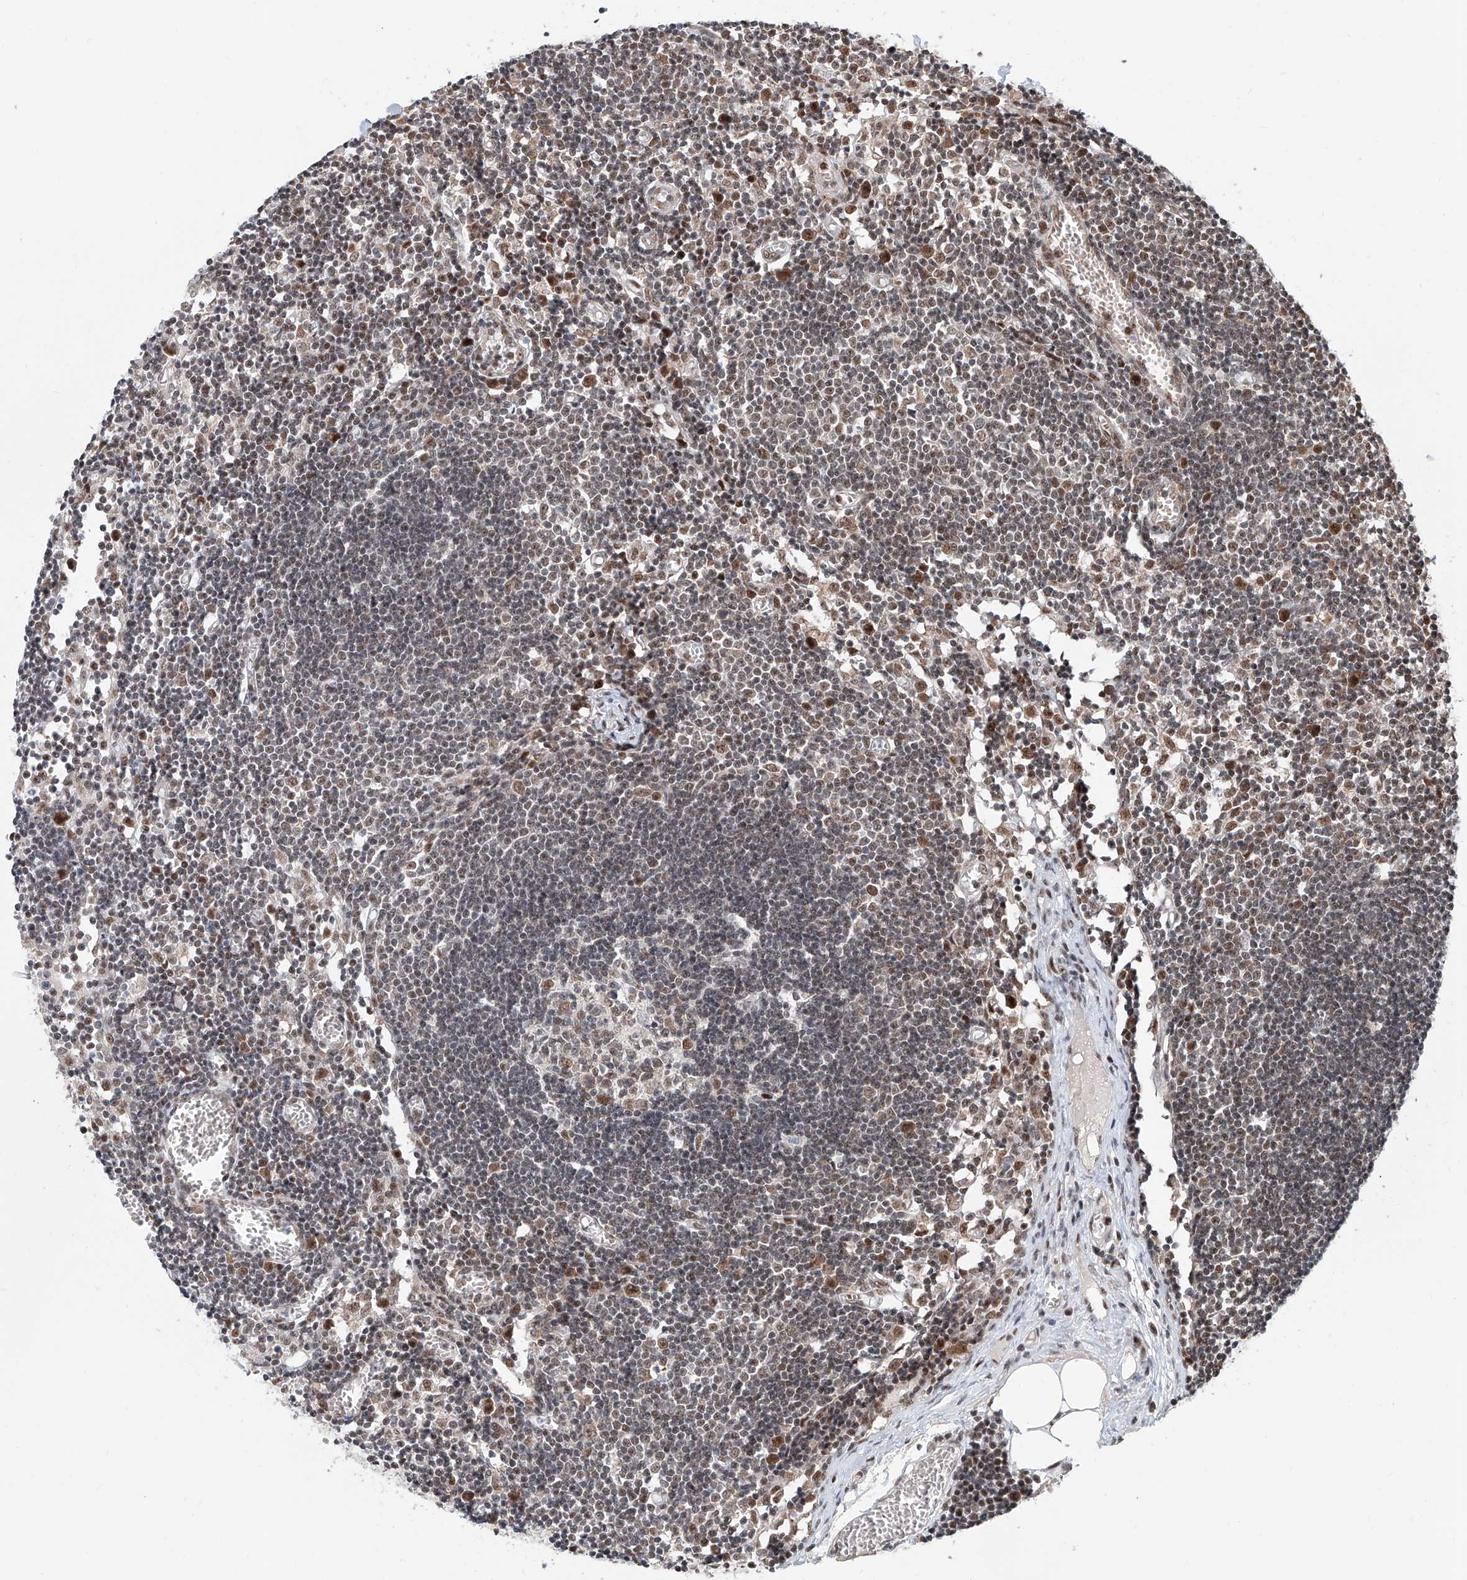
{"staining": {"intensity": "moderate", "quantity": "<25%", "location": "cytoplasmic/membranous,nuclear"}, "tissue": "lymph node", "cell_type": "Germinal center cells", "image_type": "normal", "snomed": [{"axis": "morphology", "description": "Normal tissue, NOS"}, {"axis": "topography", "description": "Lymph node"}], "caption": "IHC photomicrograph of normal lymph node: lymph node stained using immunohistochemistry (IHC) demonstrates low levels of moderate protein expression localized specifically in the cytoplasmic/membranous,nuclear of germinal center cells, appearing as a cytoplasmic/membranous,nuclear brown color.", "gene": "SDE2", "patient": {"sex": "female", "age": 11}}